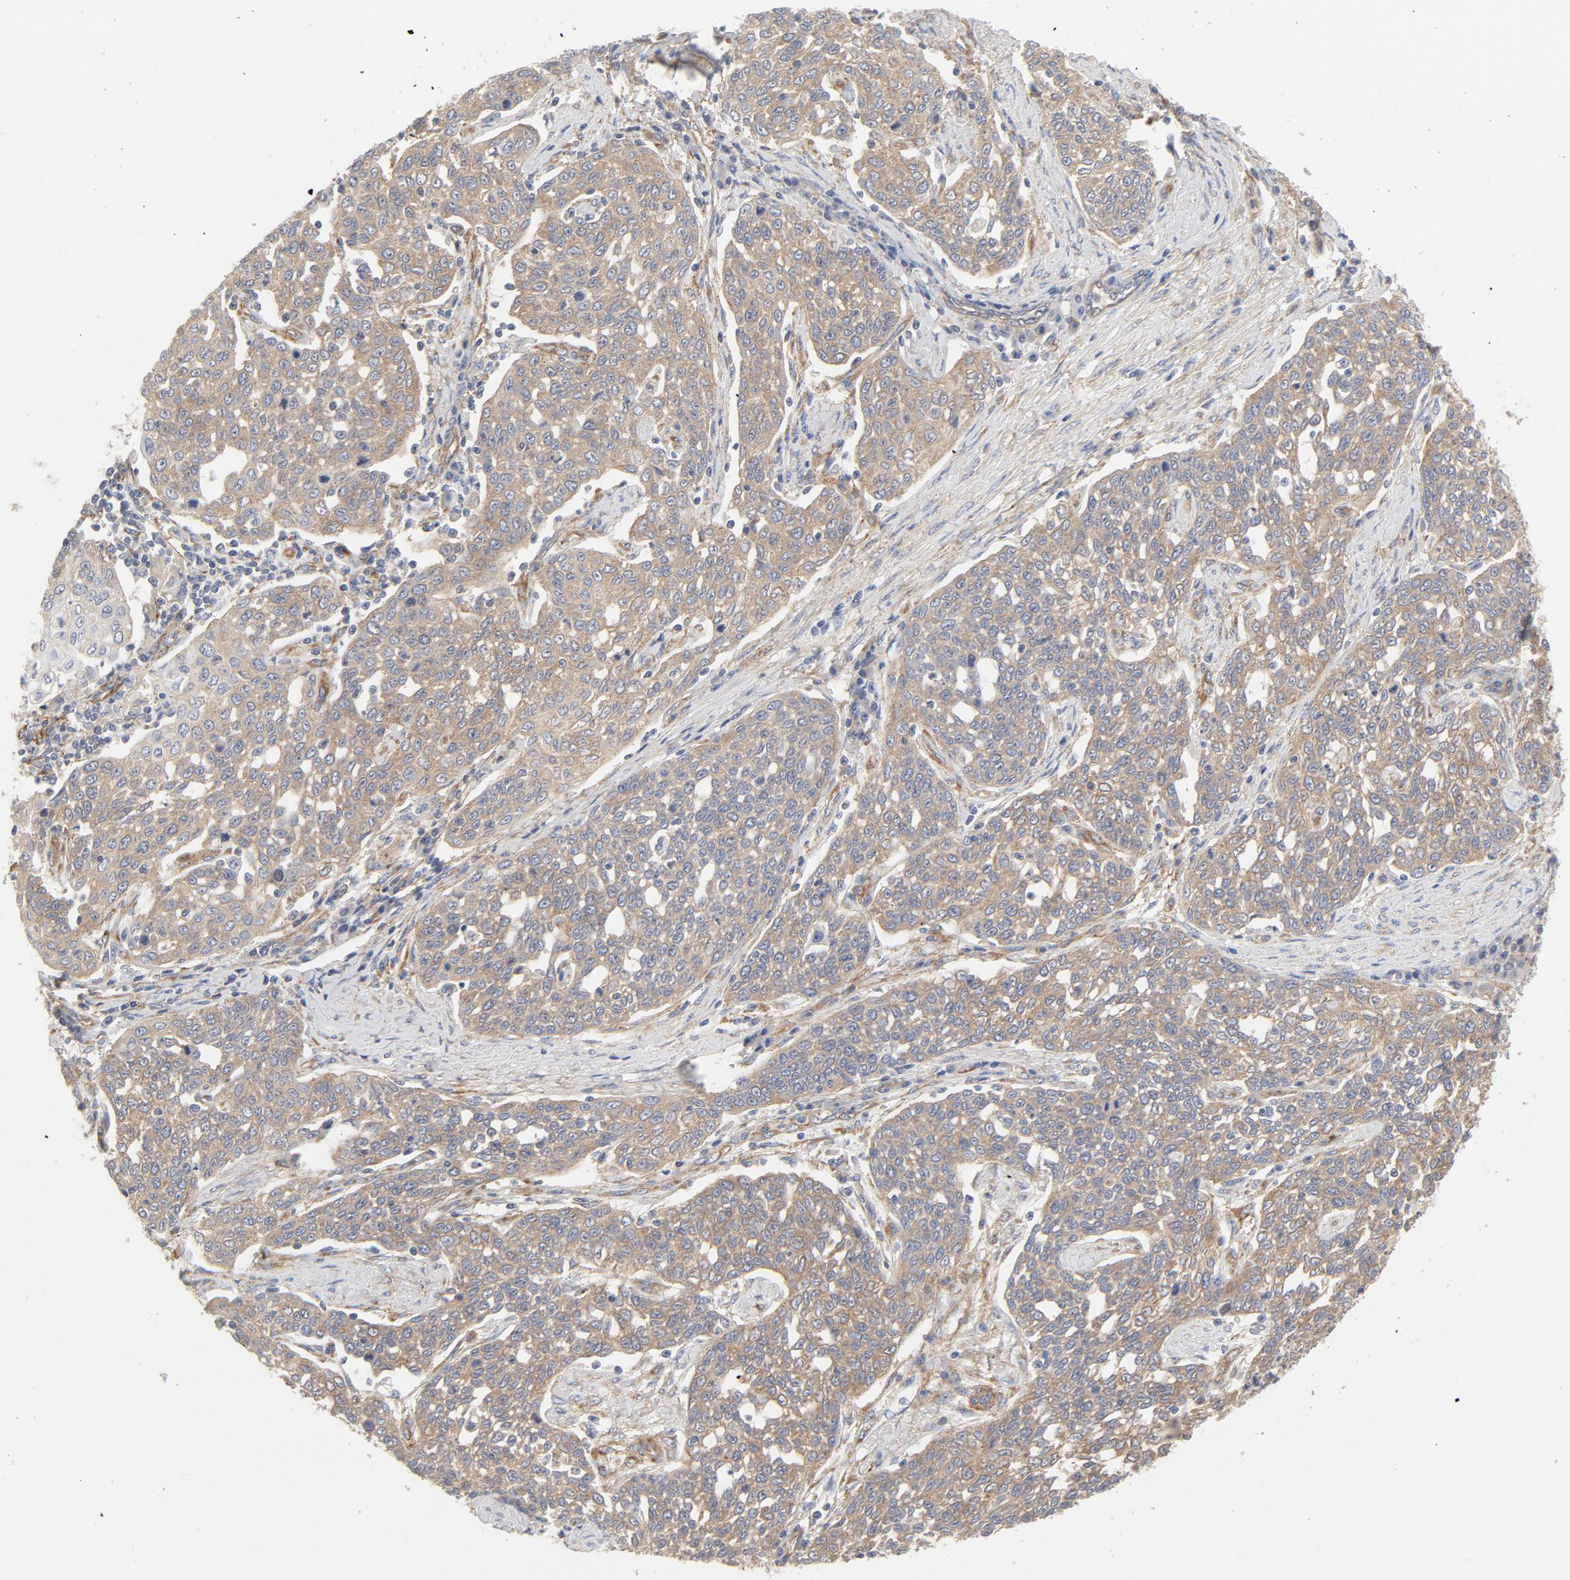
{"staining": {"intensity": "moderate", "quantity": ">75%", "location": "cytoplasmic/membranous"}, "tissue": "cervical cancer", "cell_type": "Tumor cells", "image_type": "cancer", "snomed": [{"axis": "morphology", "description": "Squamous cell carcinoma, NOS"}, {"axis": "topography", "description": "Cervix"}], "caption": "Immunohistochemistry (IHC) (DAB) staining of cervical cancer shows moderate cytoplasmic/membranous protein expression in about >75% of tumor cells. (IHC, brightfield microscopy, high magnification).", "gene": "AP2A1", "patient": {"sex": "female", "age": 34}}